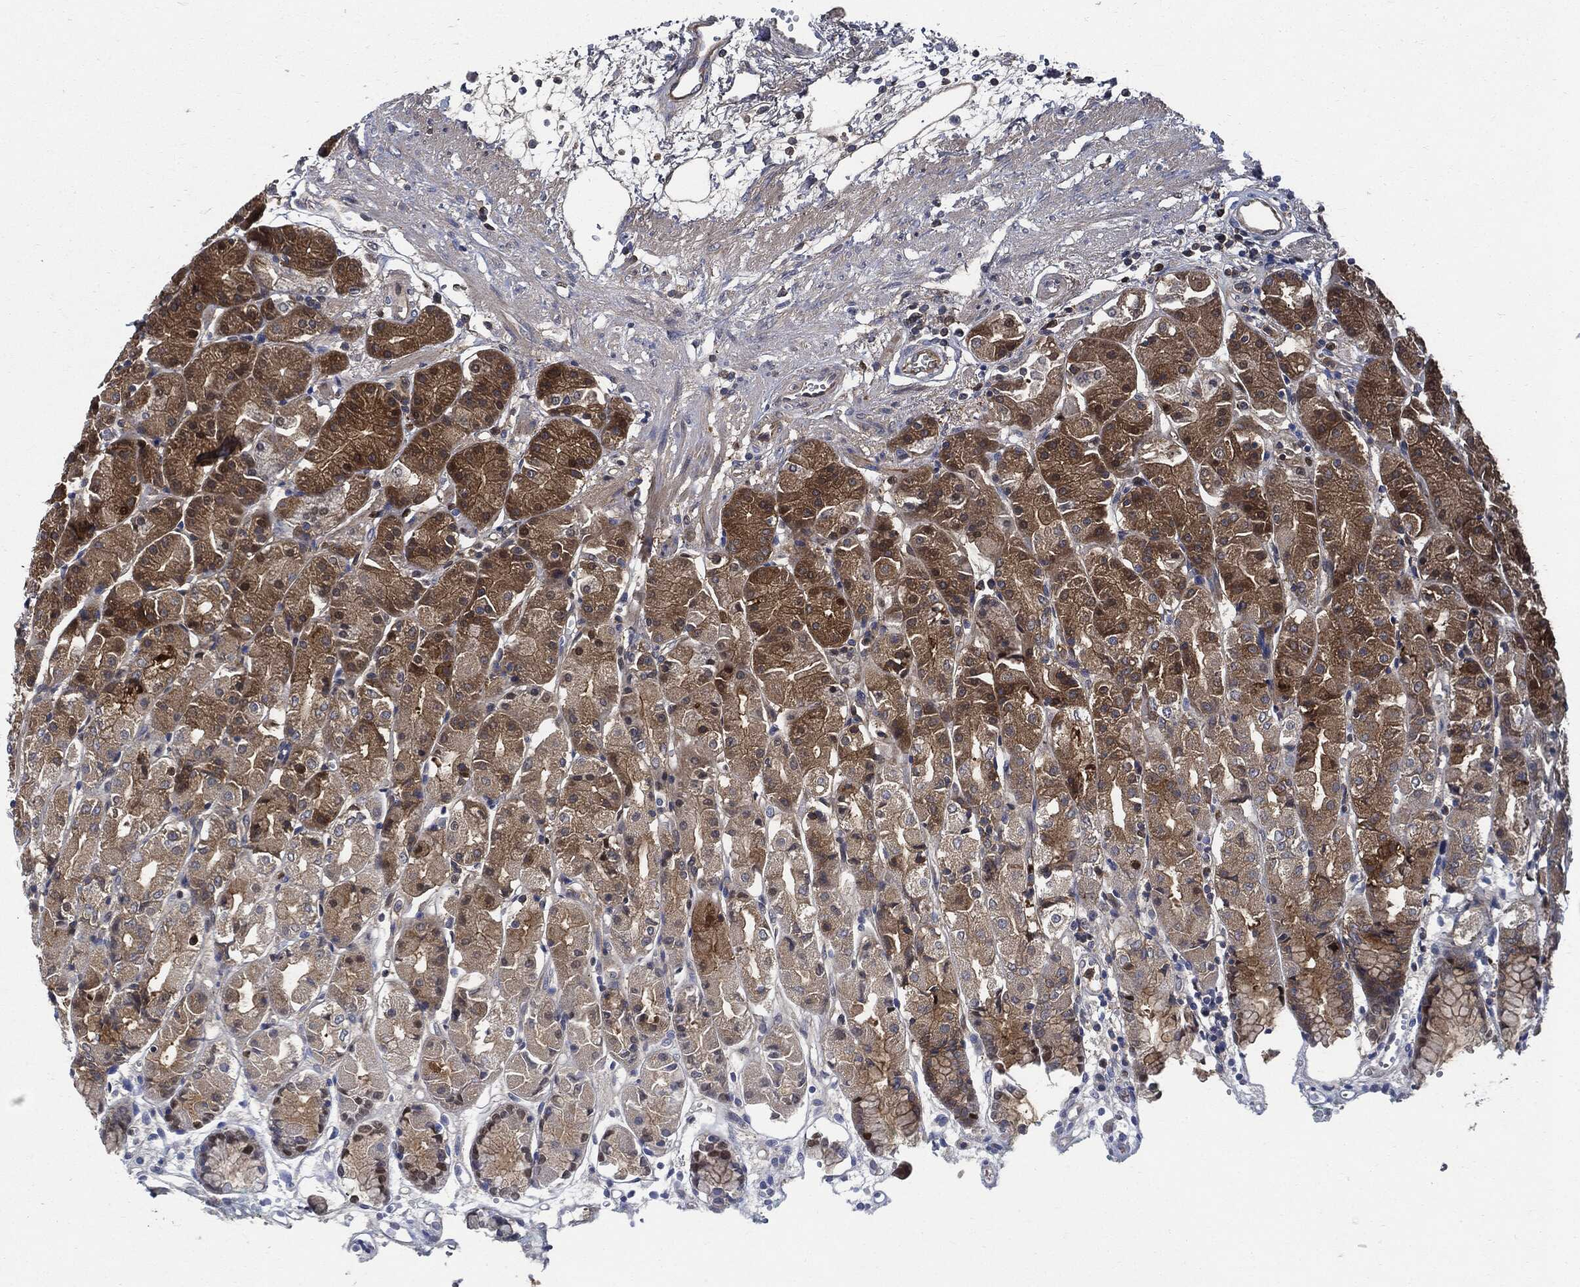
{"staining": {"intensity": "strong", "quantity": "25%-75%", "location": "cytoplasmic/membranous"}, "tissue": "stomach", "cell_type": "Glandular cells", "image_type": "normal", "snomed": [{"axis": "morphology", "description": "Normal tissue, NOS"}, {"axis": "morphology", "description": "Adenocarcinoma, NOS"}, {"axis": "topography", "description": "Stomach"}], "caption": "Stomach stained for a protein reveals strong cytoplasmic/membranous positivity in glandular cells.", "gene": "XPNPEP1", "patient": {"sex": "female", "age": 81}}